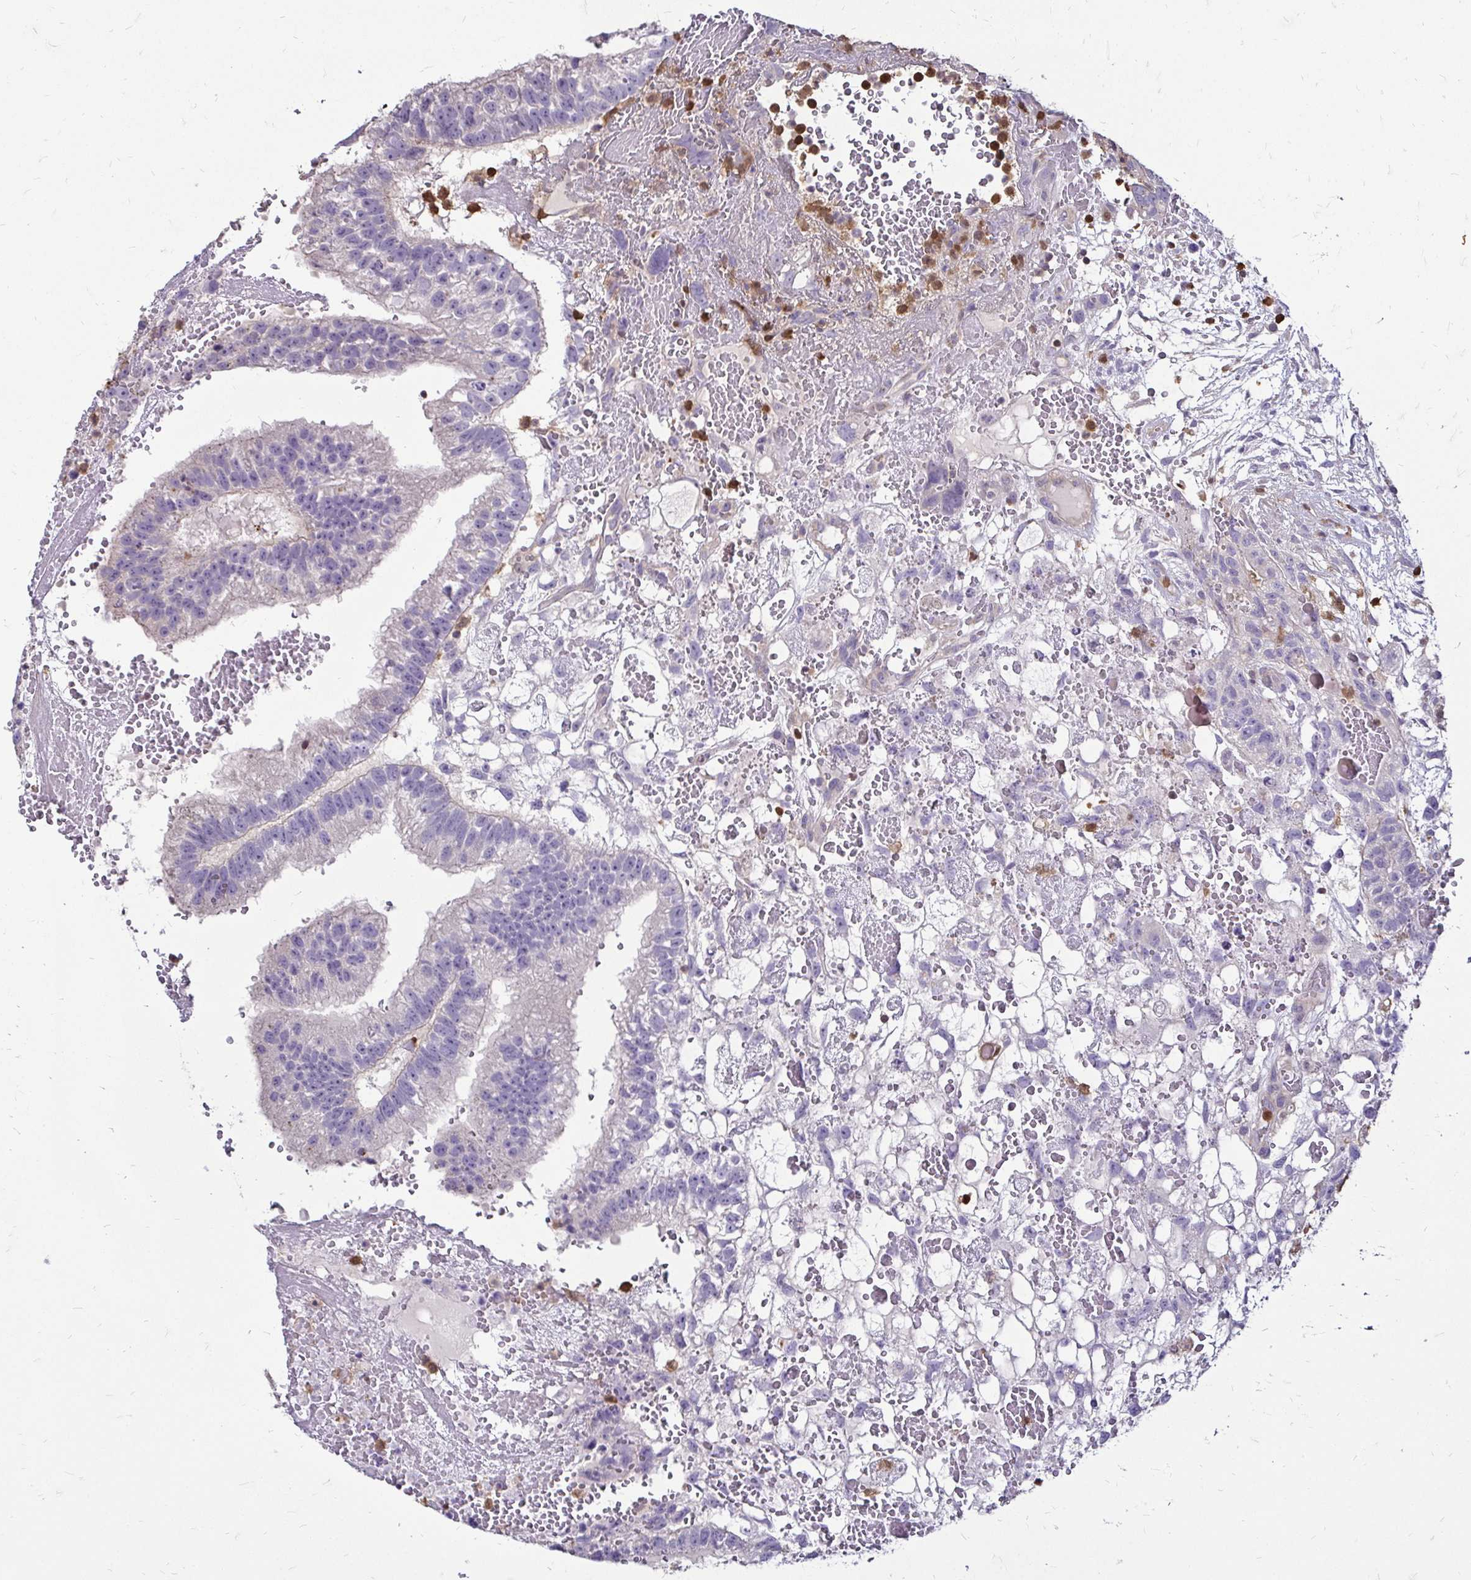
{"staining": {"intensity": "negative", "quantity": "none", "location": "none"}, "tissue": "testis cancer", "cell_type": "Tumor cells", "image_type": "cancer", "snomed": [{"axis": "morphology", "description": "Normal tissue, NOS"}, {"axis": "morphology", "description": "Carcinoma, Embryonal, NOS"}, {"axis": "topography", "description": "Testis"}], "caption": "High magnification brightfield microscopy of testis cancer (embryonal carcinoma) stained with DAB (brown) and counterstained with hematoxylin (blue): tumor cells show no significant positivity.", "gene": "ZFP1", "patient": {"sex": "male", "age": 32}}